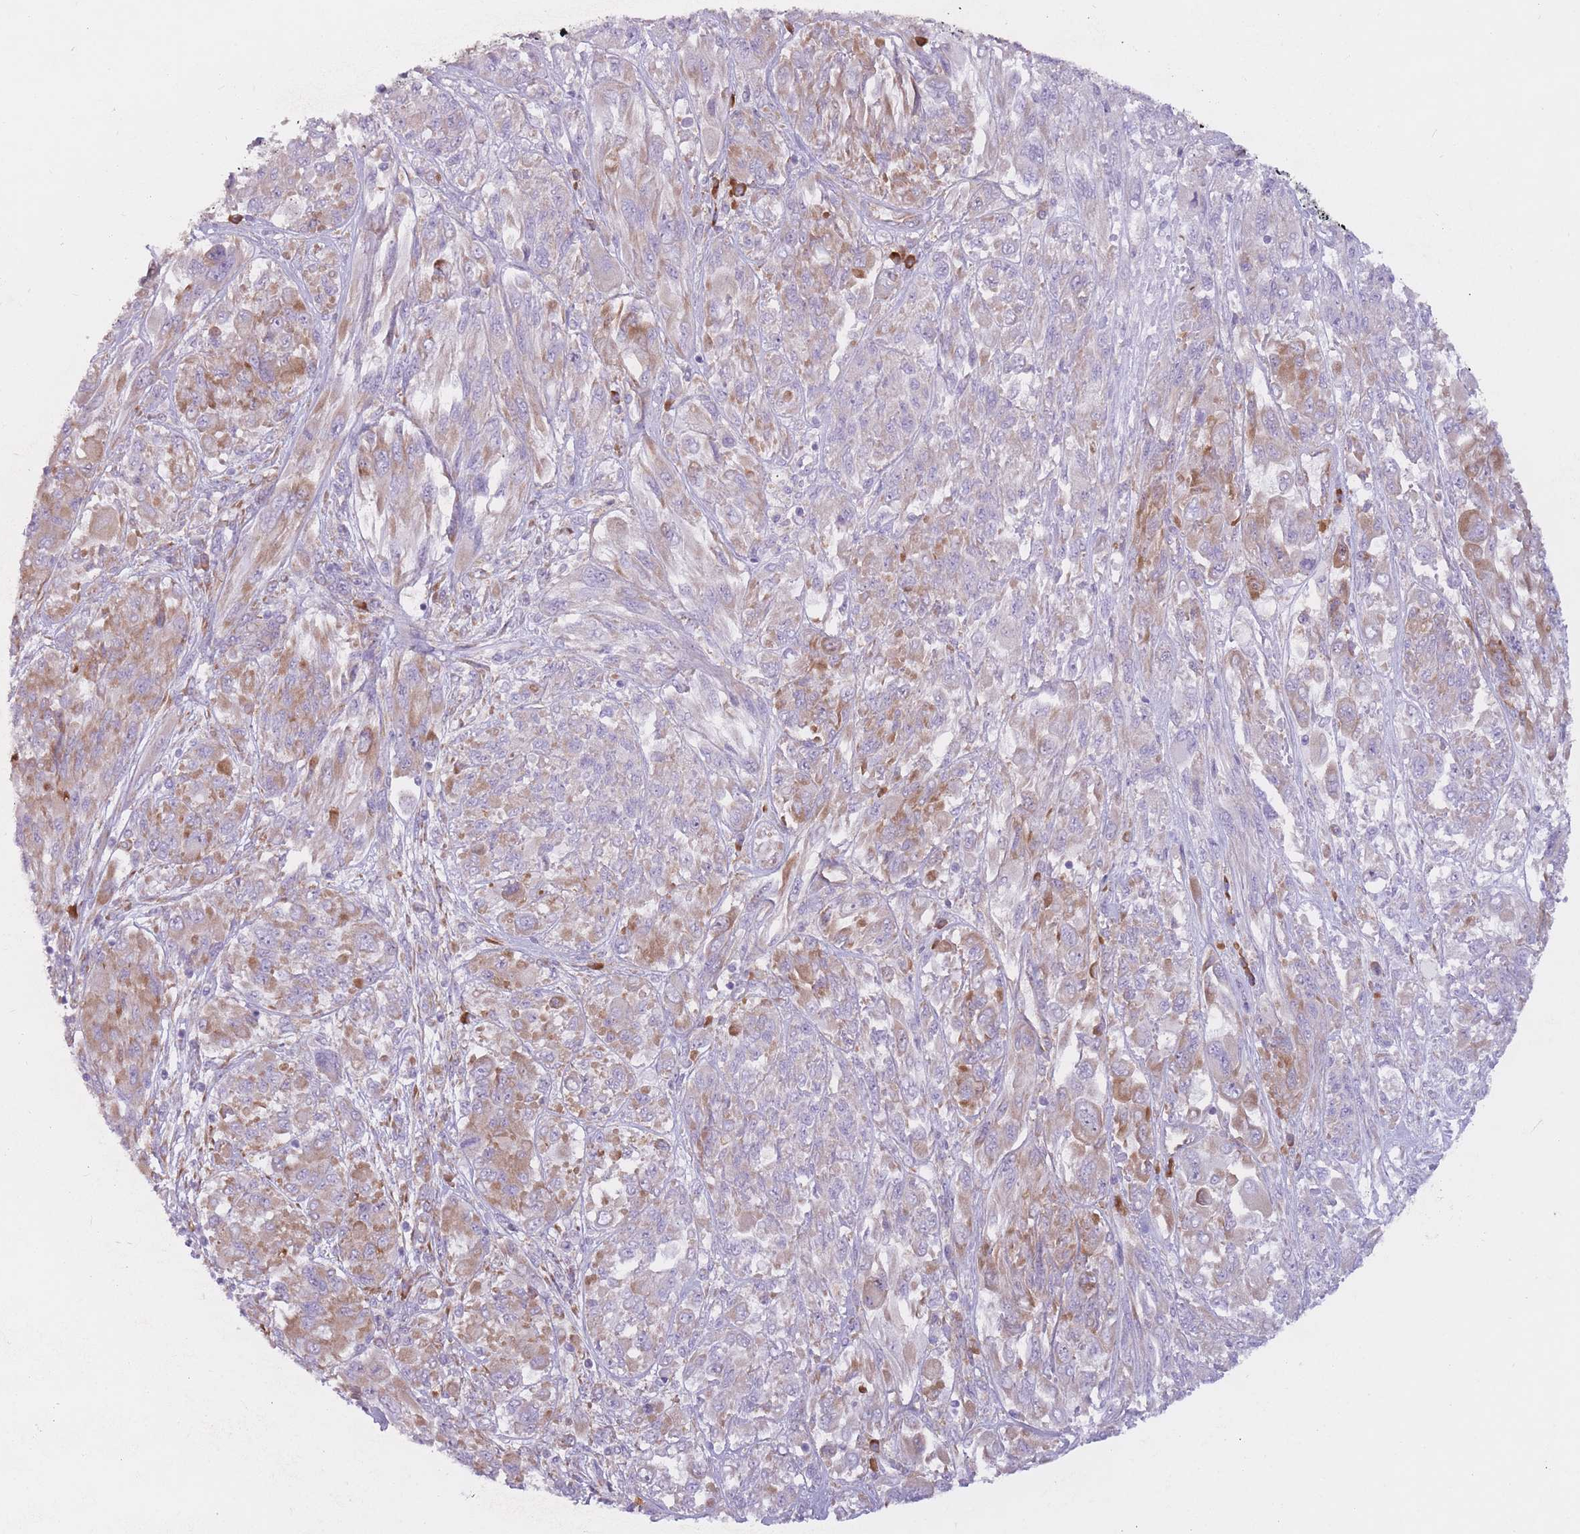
{"staining": {"intensity": "moderate", "quantity": "25%-75%", "location": "cytoplasmic/membranous"}, "tissue": "melanoma", "cell_type": "Tumor cells", "image_type": "cancer", "snomed": [{"axis": "morphology", "description": "Malignant melanoma, NOS"}, {"axis": "topography", "description": "Skin"}], "caption": "Immunohistochemistry (IHC) of human melanoma reveals medium levels of moderate cytoplasmic/membranous positivity in approximately 25%-75% of tumor cells.", "gene": "RPL18", "patient": {"sex": "female", "age": 91}}